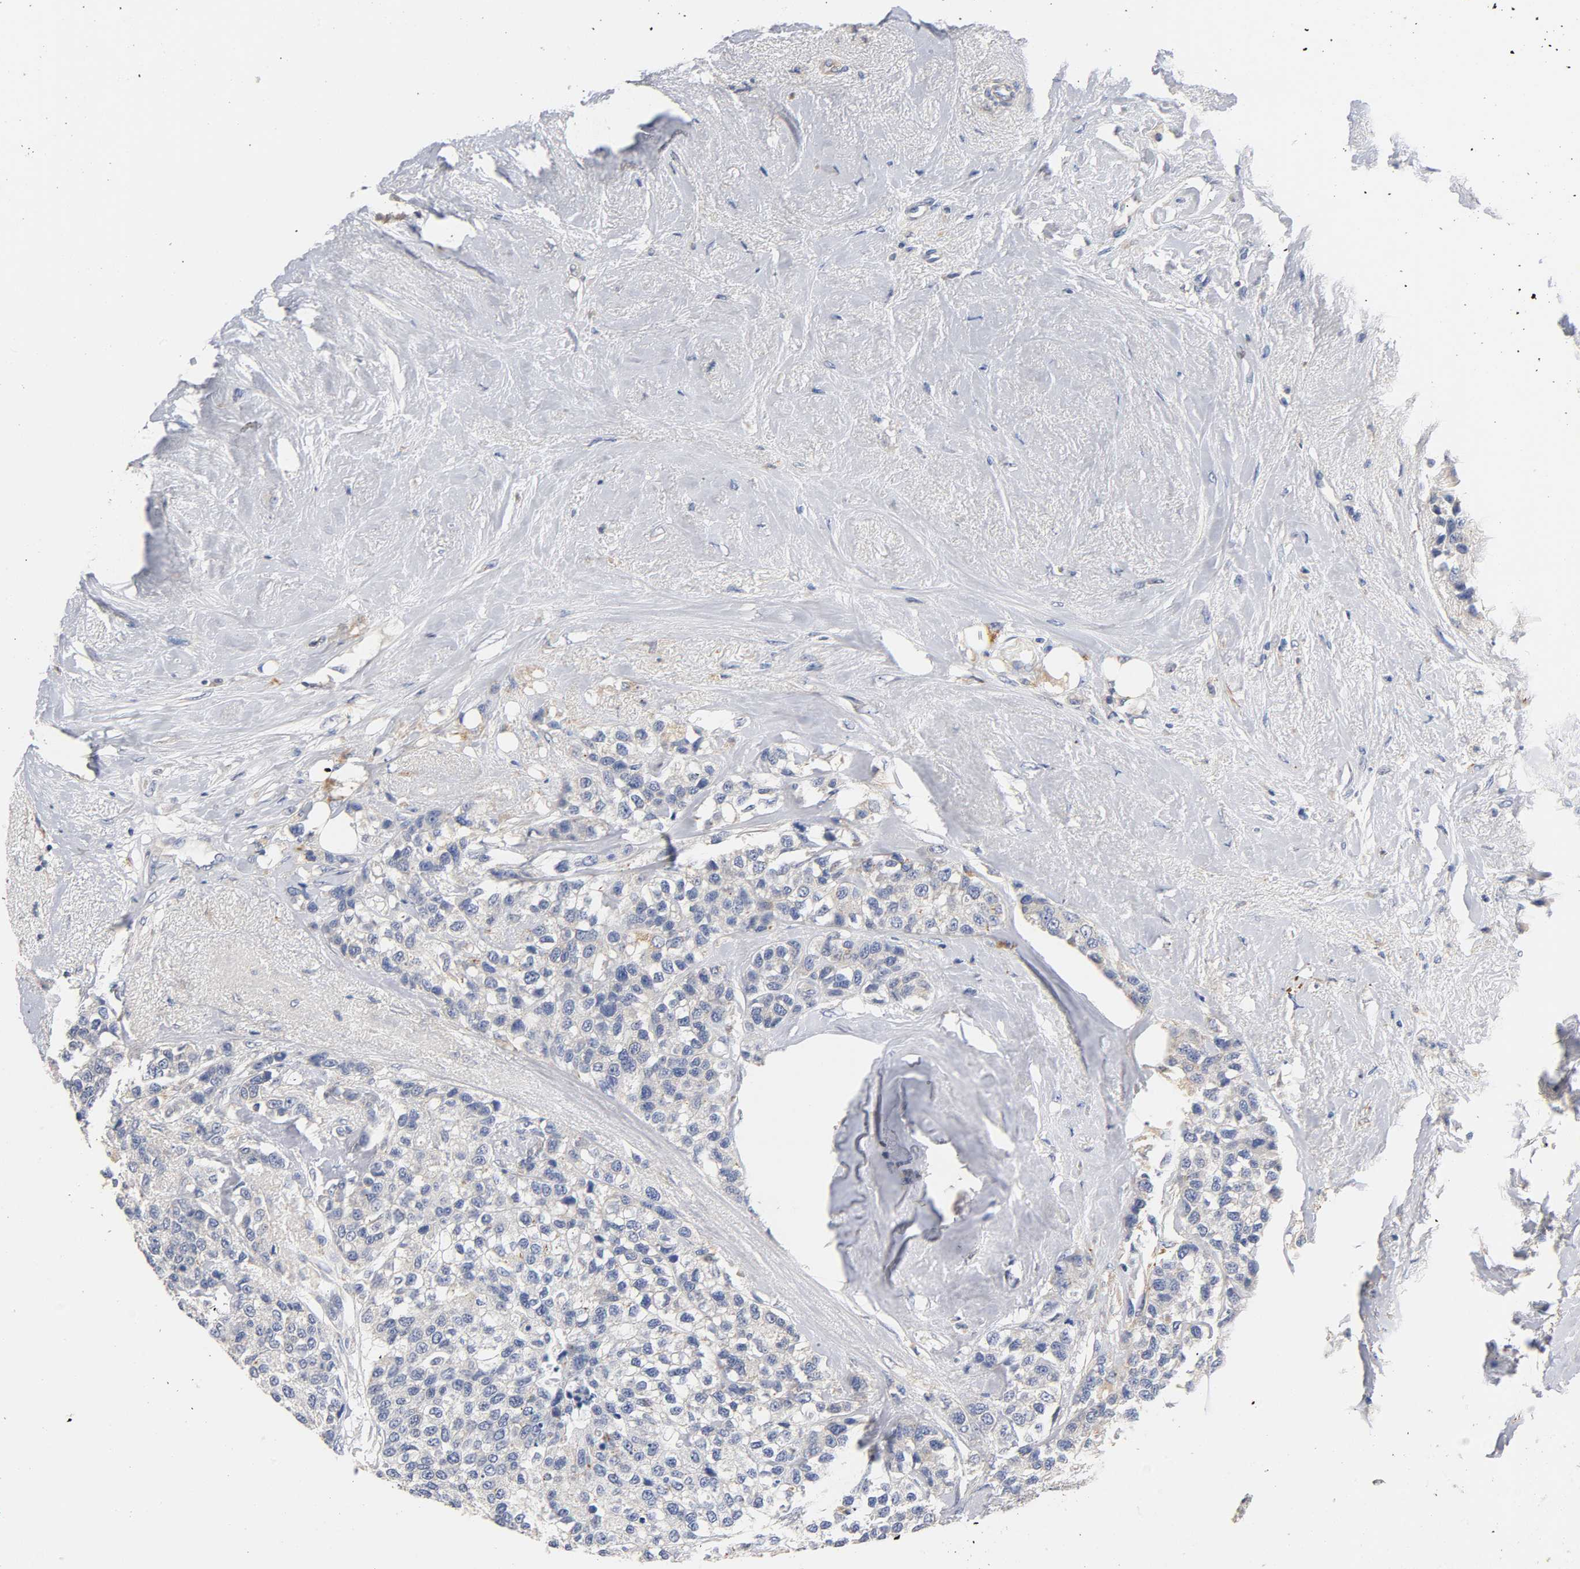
{"staining": {"intensity": "weak", "quantity": "<25%", "location": "cytoplasmic/membranous"}, "tissue": "breast cancer", "cell_type": "Tumor cells", "image_type": "cancer", "snomed": [{"axis": "morphology", "description": "Duct carcinoma"}, {"axis": "topography", "description": "Breast"}], "caption": "This is an immunohistochemistry (IHC) histopathology image of human intraductal carcinoma (breast). There is no expression in tumor cells.", "gene": "SEMA5A", "patient": {"sex": "female", "age": 51}}